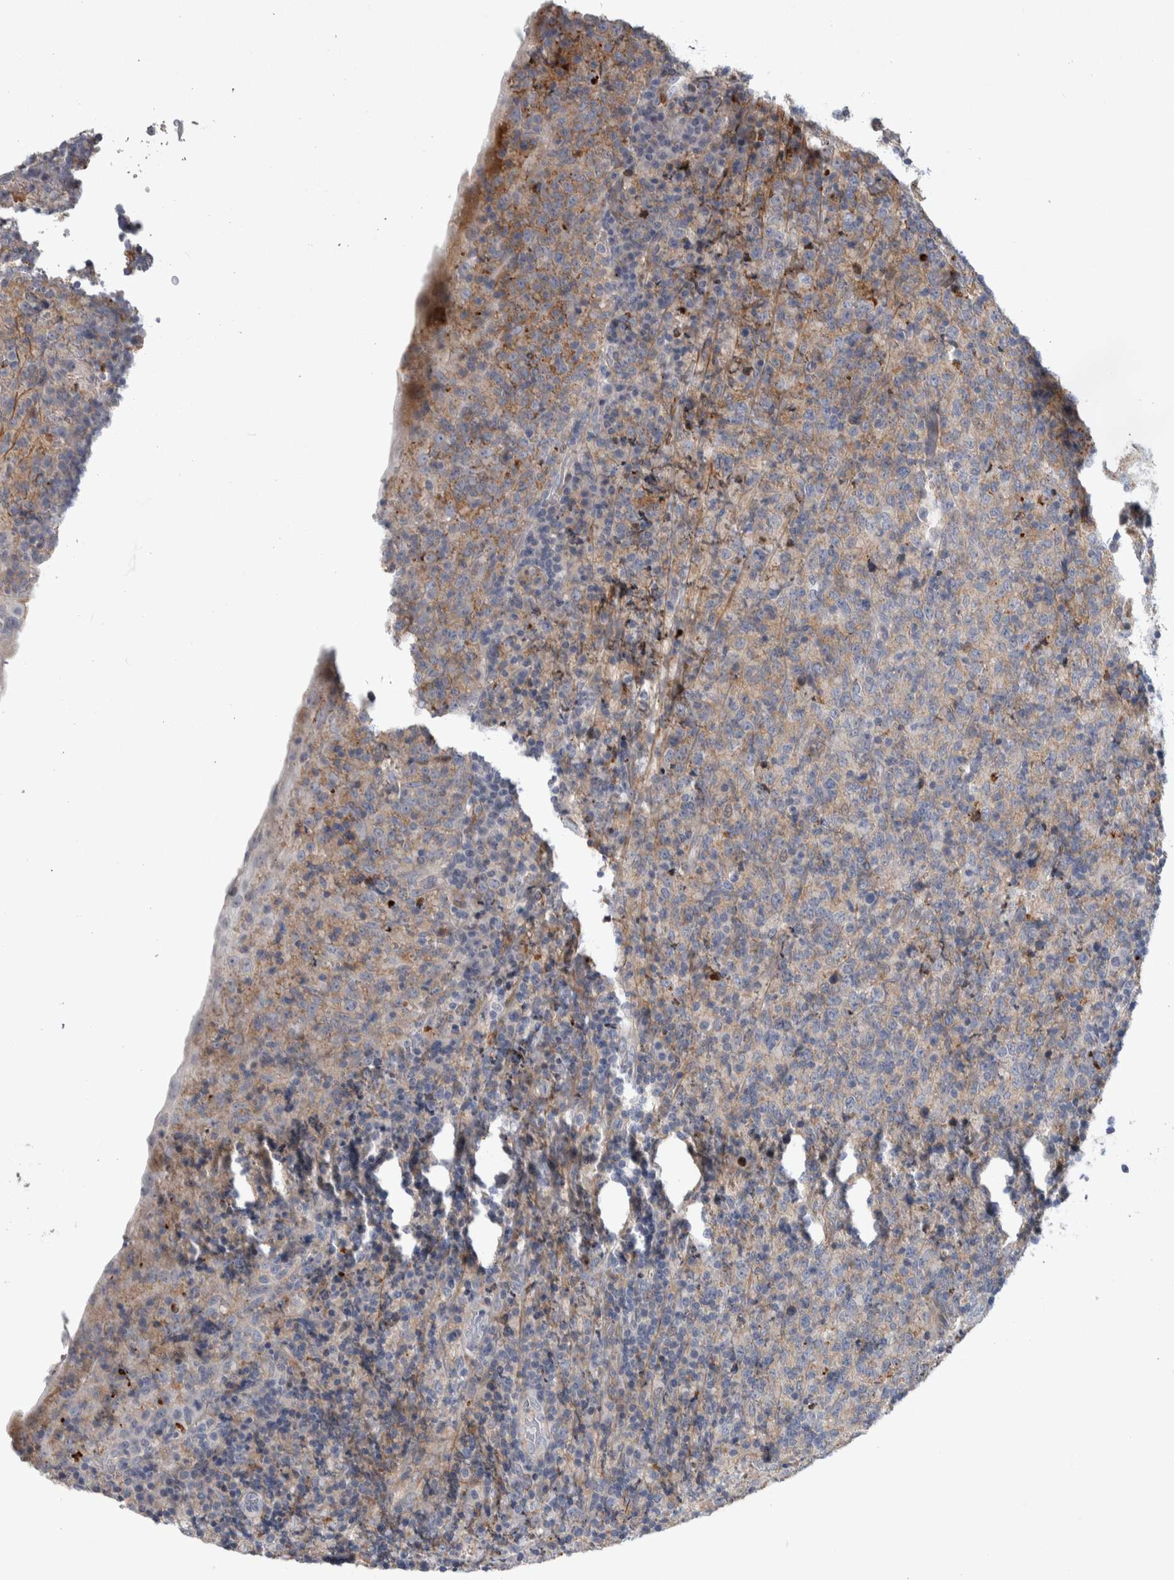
{"staining": {"intensity": "negative", "quantity": "none", "location": "none"}, "tissue": "lymphoma", "cell_type": "Tumor cells", "image_type": "cancer", "snomed": [{"axis": "morphology", "description": "Malignant lymphoma, non-Hodgkin's type, High grade"}, {"axis": "topography", "description": "Tonsil"}], "caption": "The immunohistochemistry photomicrograph has no significant positivity in tumor cells of high-grade malignant lymphoma, non-Hodgkin's type tissue.", "gene": "PSMG3", "patient": {"sex": "female", "age": 36}}